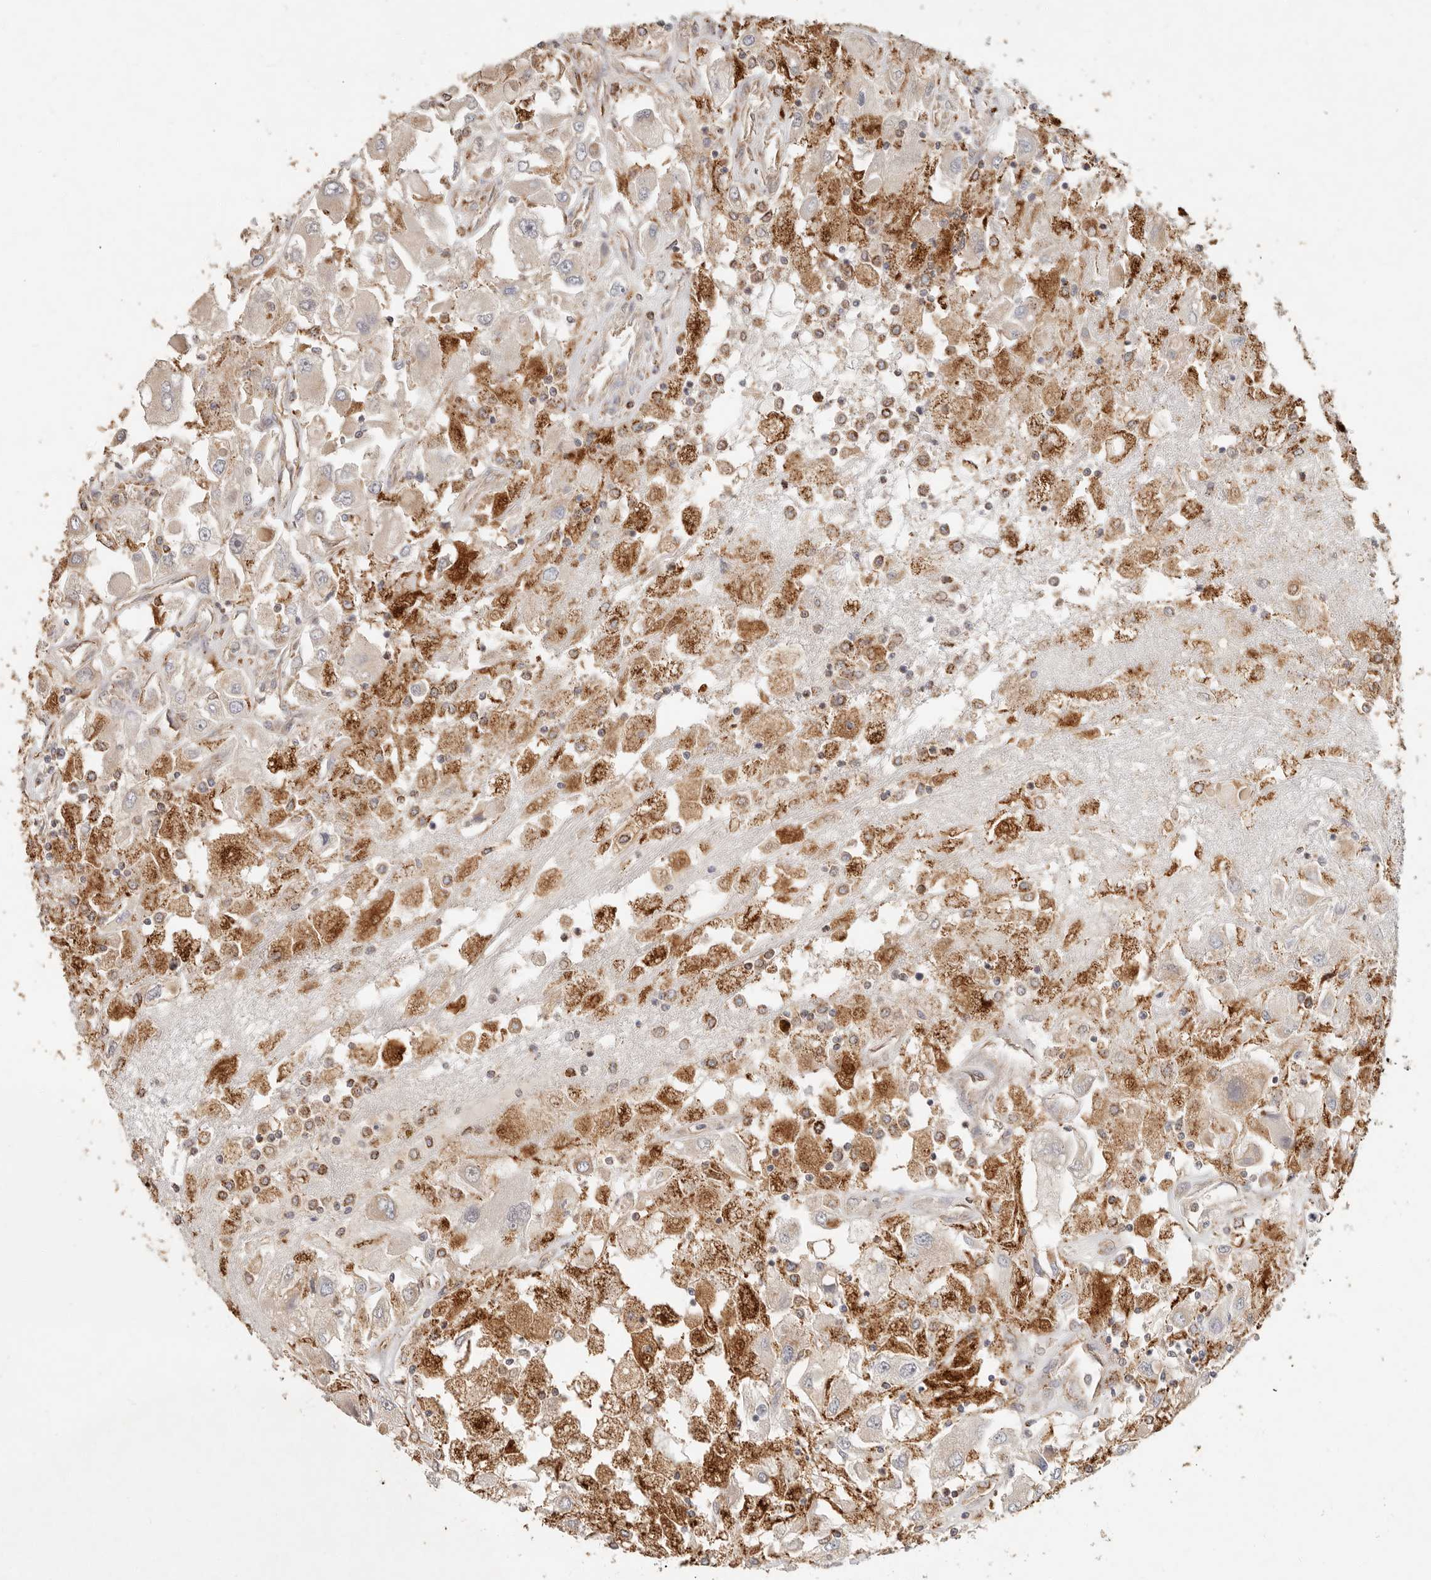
{"staining": {"intensity": "strong", "quantity": "25%-75%", "location": "cytoplasmic/membranous"}, "tissue": "renal cancer", "cell_type": "Tumor cells", "image_type": "cancer", "snomed": [{"axis": "morphology", "description": "Adenocarcinoma, NOS"}, {"axis": "topography", "description": "Kidney"}], "caption": "IHC photomicrograph of neoplastic tissue: human adenocarcinoma (renal) stained using IHC displays high levels of strong protein expression localized specifically in the cytoplasmic/membranous of tumor cells, appearing as a cytoplasmic/membranous brown color.", "gene": "ARHGEF10L", "patient": {"sex": "female", "age": 52}}